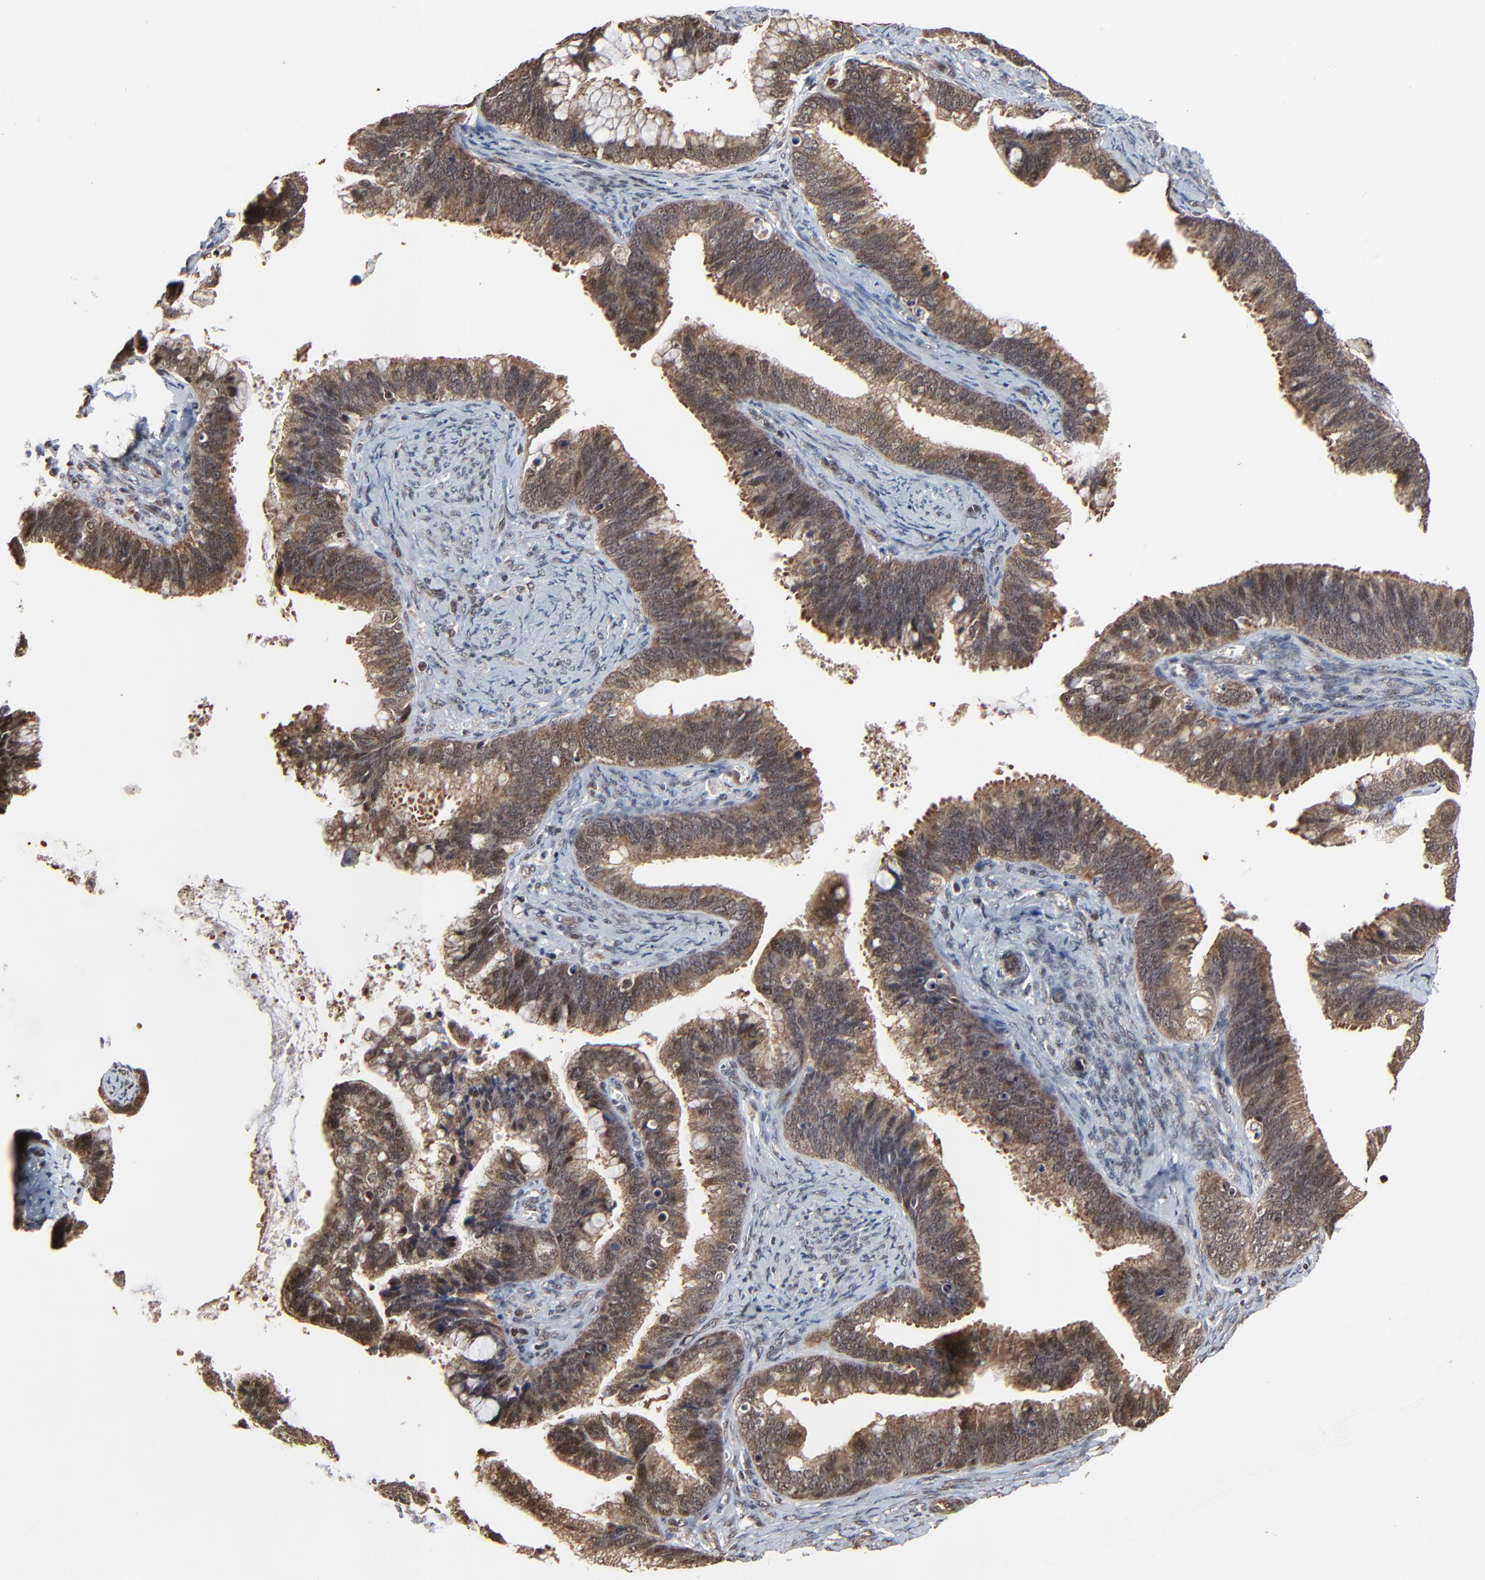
{"staining": {"intensity": "moderate", "quantity": ">75%", "location": "cytoplasmic/membranous,nuclear"}, "tissue": "cervical cancer", "cell_type": "Tumor cells", "image_type": "cancer", "snomed": [{"axis": "morphology", "description": "Adenocarcinoma, NOS"}, {"axis": "topography", "description": "Cervix"}], "caption": "A brown stain highlights moderate cytoplasmic/membranous and nuclear staining of a protein in cervical adenocarcinoma tumor cells.", "gene": "RHOJ", "patient": {"sex": "female", "age": 47}}